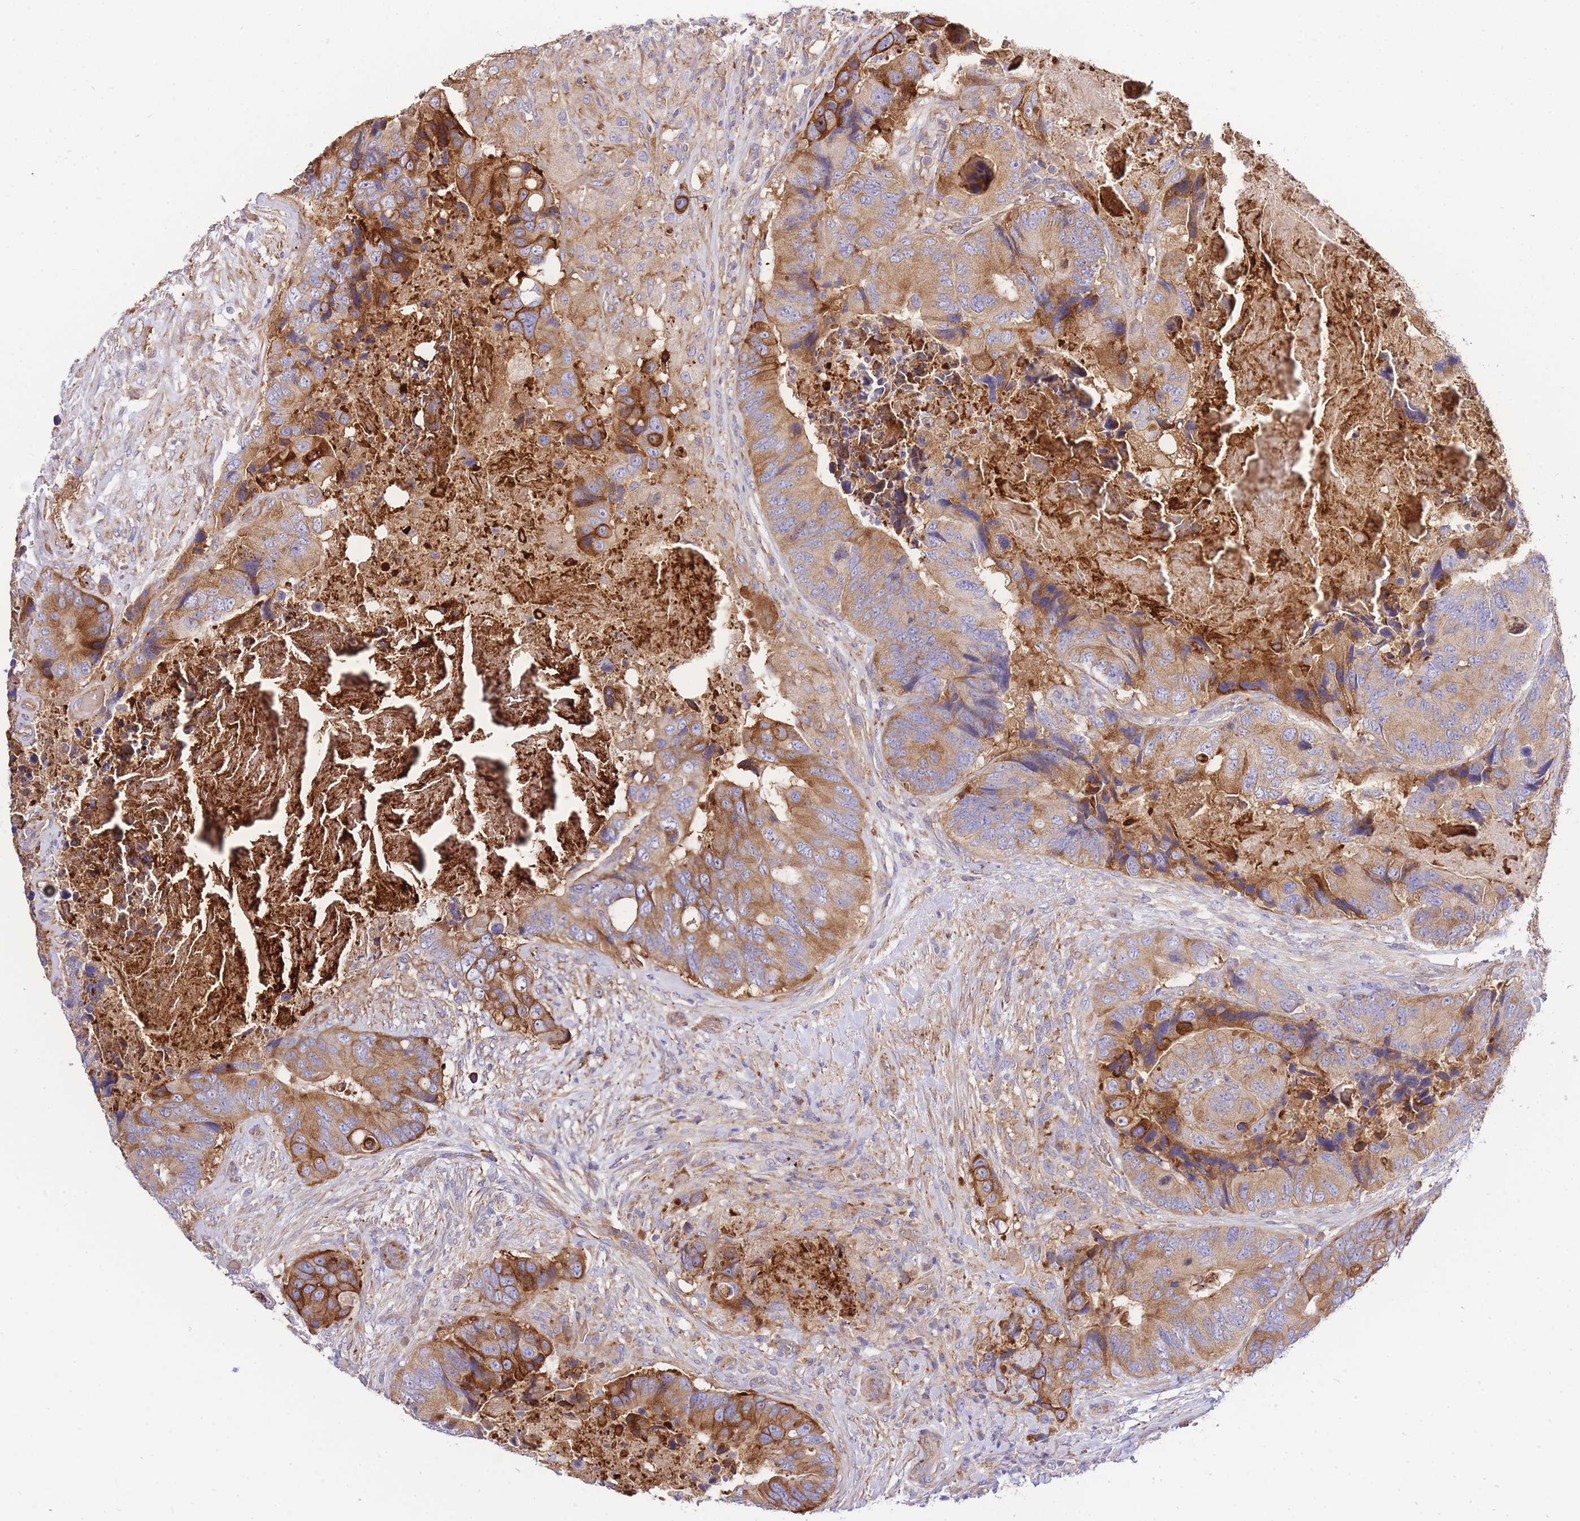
{"staining": {"intensity": "moderate", "quantity": ">75%", "location": "cytoplasmic/membranous"}, "tissue": "colorectal cancer", "cell_type": "Tumor cells", "image_type": "cancer", "snomed": [{"axis": "morphology", "description": "Adenocarcinoma, NOS"}, {"axis": "topography", "description": "Colon"}], "caption": "An image showing moderate cytoplasmic/membranous positivity in approximately >75% of tumor cells in colorectal cancer (adenocarcinoma), as visualized by brown immunohistochemical staining.", "gene": "INSYN2B", "patient": {"sex": "male", "age": 84}}